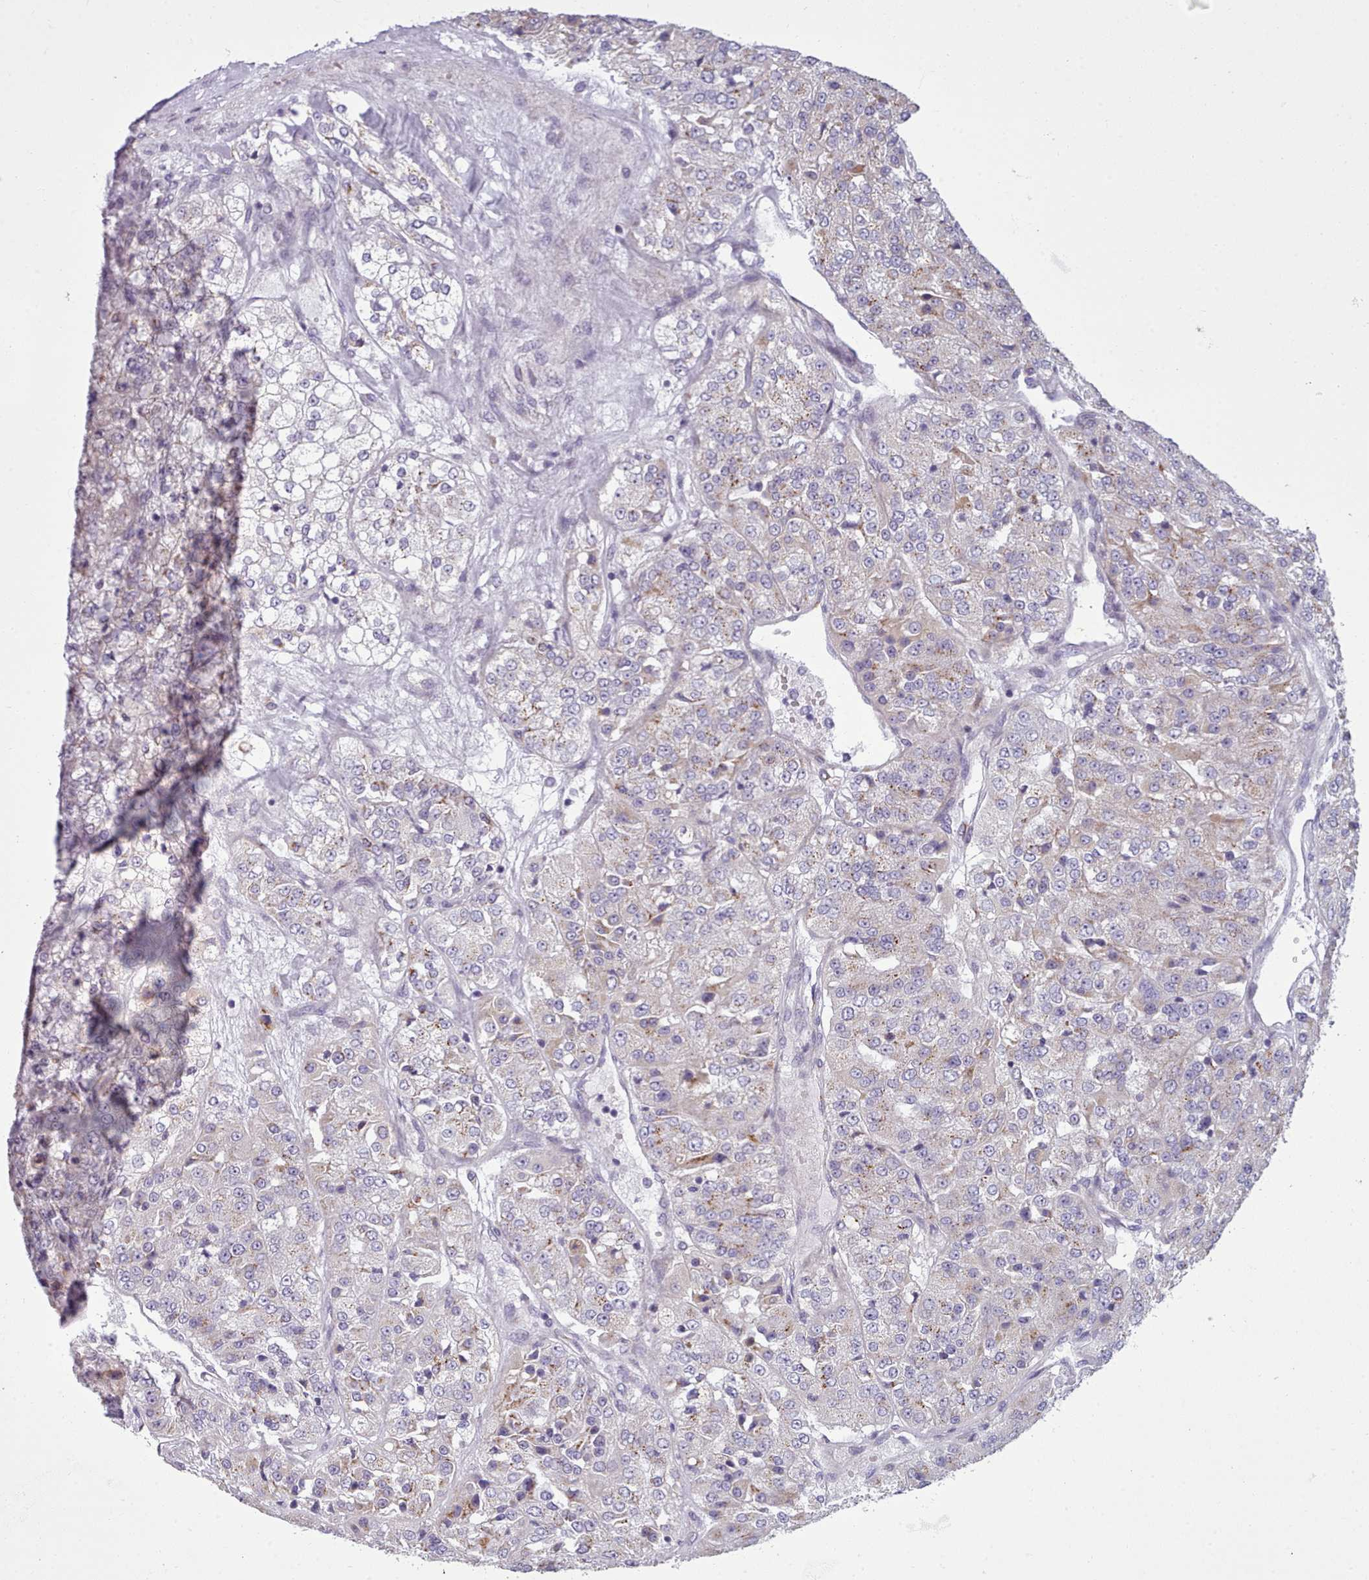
{"staining": {"intensity": "weak", "quantity": "<25%", "location": "cytoplasmic/membranous"}, "tissue": "renal cancer", "cell_type": "Tumor cells", "image_type": "cancer", "snomed": [{"axis": "morphology", "description": "Adenocarcinoma, NOS"}, {"axis": "topography", "description": "Kidney"}], "caption": "IHC histopathology image of neoplastic tissue: human renal cancer (adenocarcinoma) stained with DAB (3,3'-diaminobenzidine) shows no significant protein expression in tumor cells.", "gene": "SLC52A3", "patient": {"sex": "female", "age": 63}}